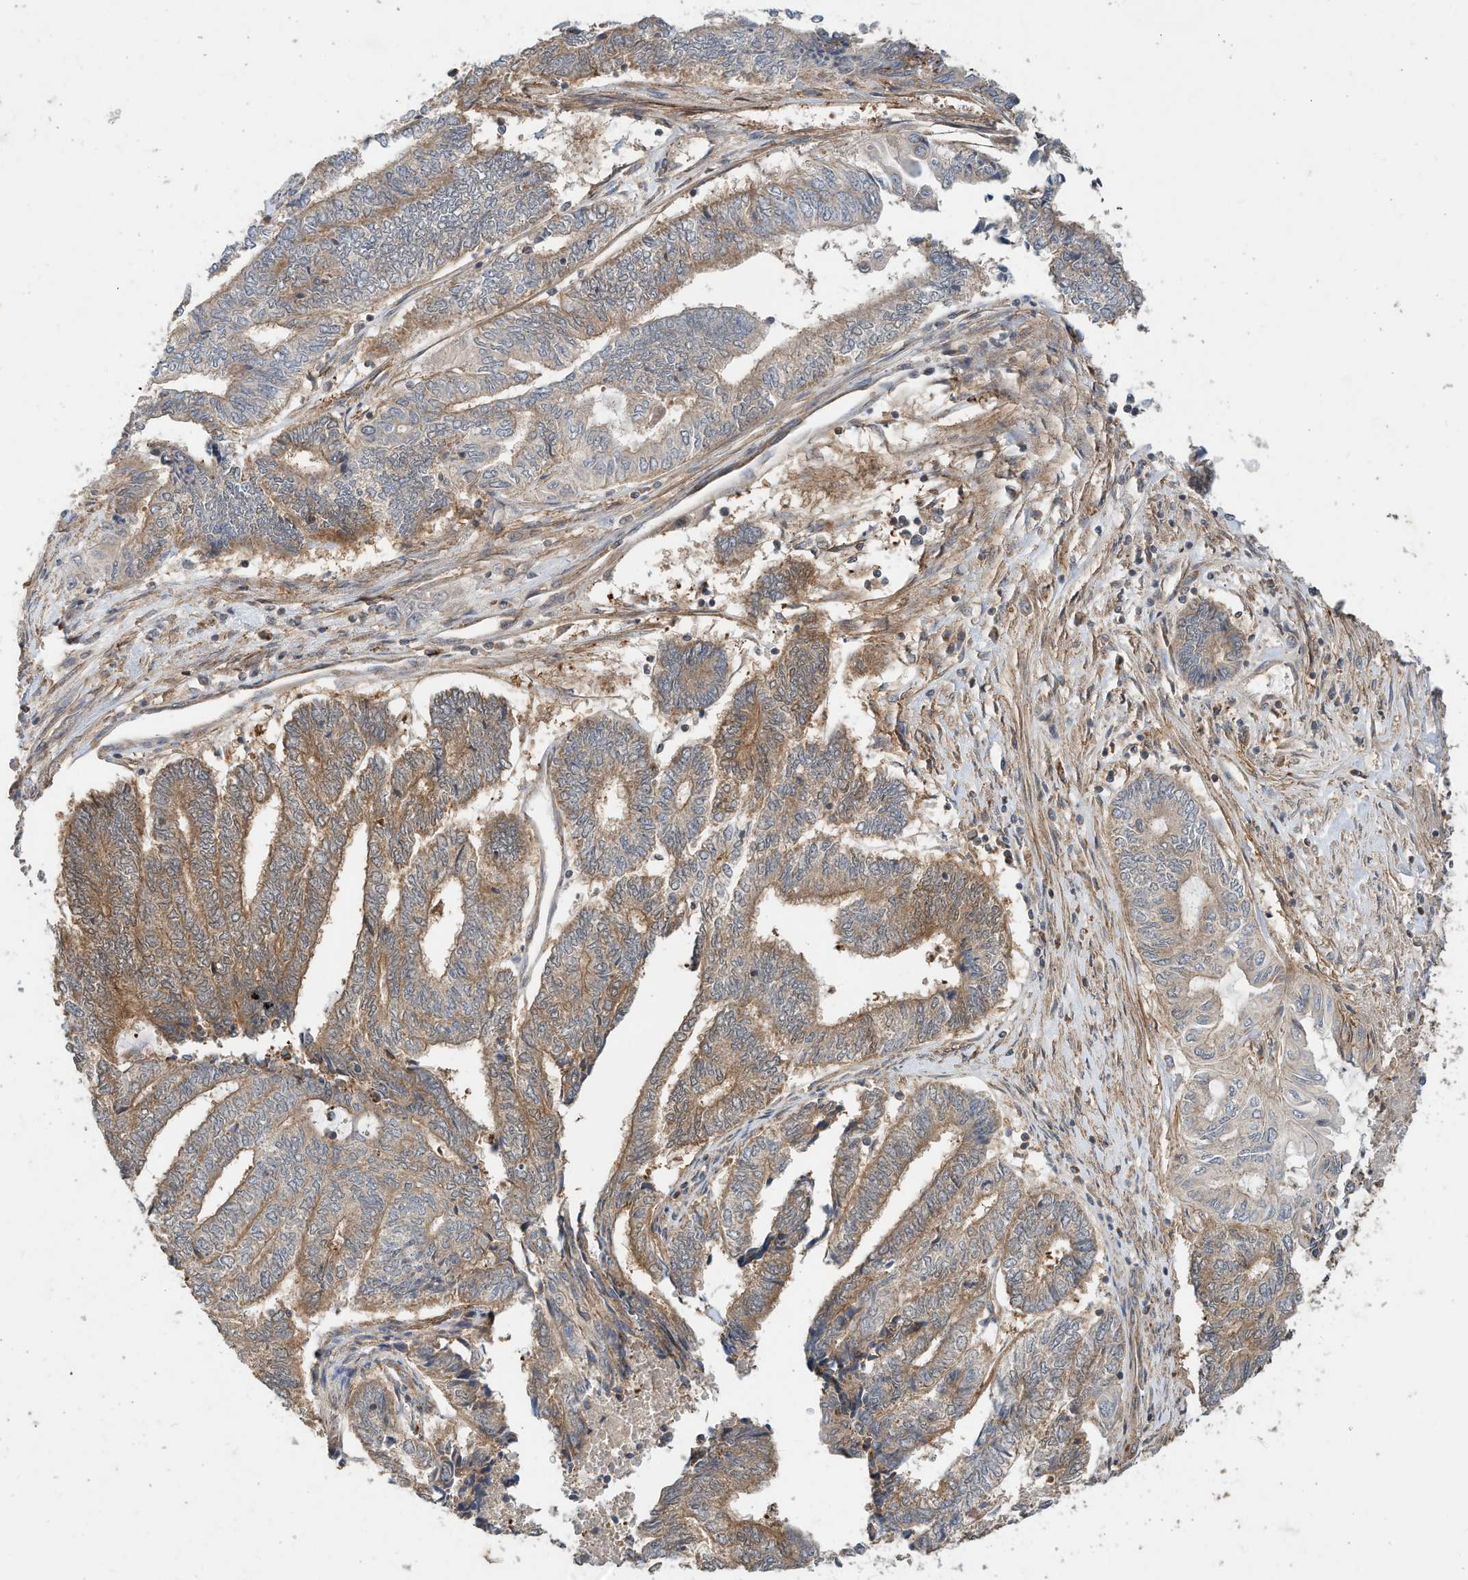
{"staining": {"intensity": "moderate", "quantity": ">75%", "location": "cytoplasmic/membranous"}, "tissue": "endometrial cancer", "cell_type": "Tumor cells", "image_type": "cancer", "snomed": [{"axis": "morphology", "description": "Adenocarcinoma, NOS"}, {"axis": "topography", "description": "Uterus"}, {"axis": "topography", "description": "Endometrium"}], "caption": "Immunohistochemistry staining of endometrial adenocarcinoma, which shows medium levels of moderate cytoplasmic/membranous positivity in approximately >75% of tumor cells indicating moderate cytoplasmic/membranous protein positivity. The staining was performed using DAB (brown) for protein detection and nuclei were counterstained in hematoxylin (blue).", "gene": "CPAMD8", "patient": {"sex": "female", "age": 70}}